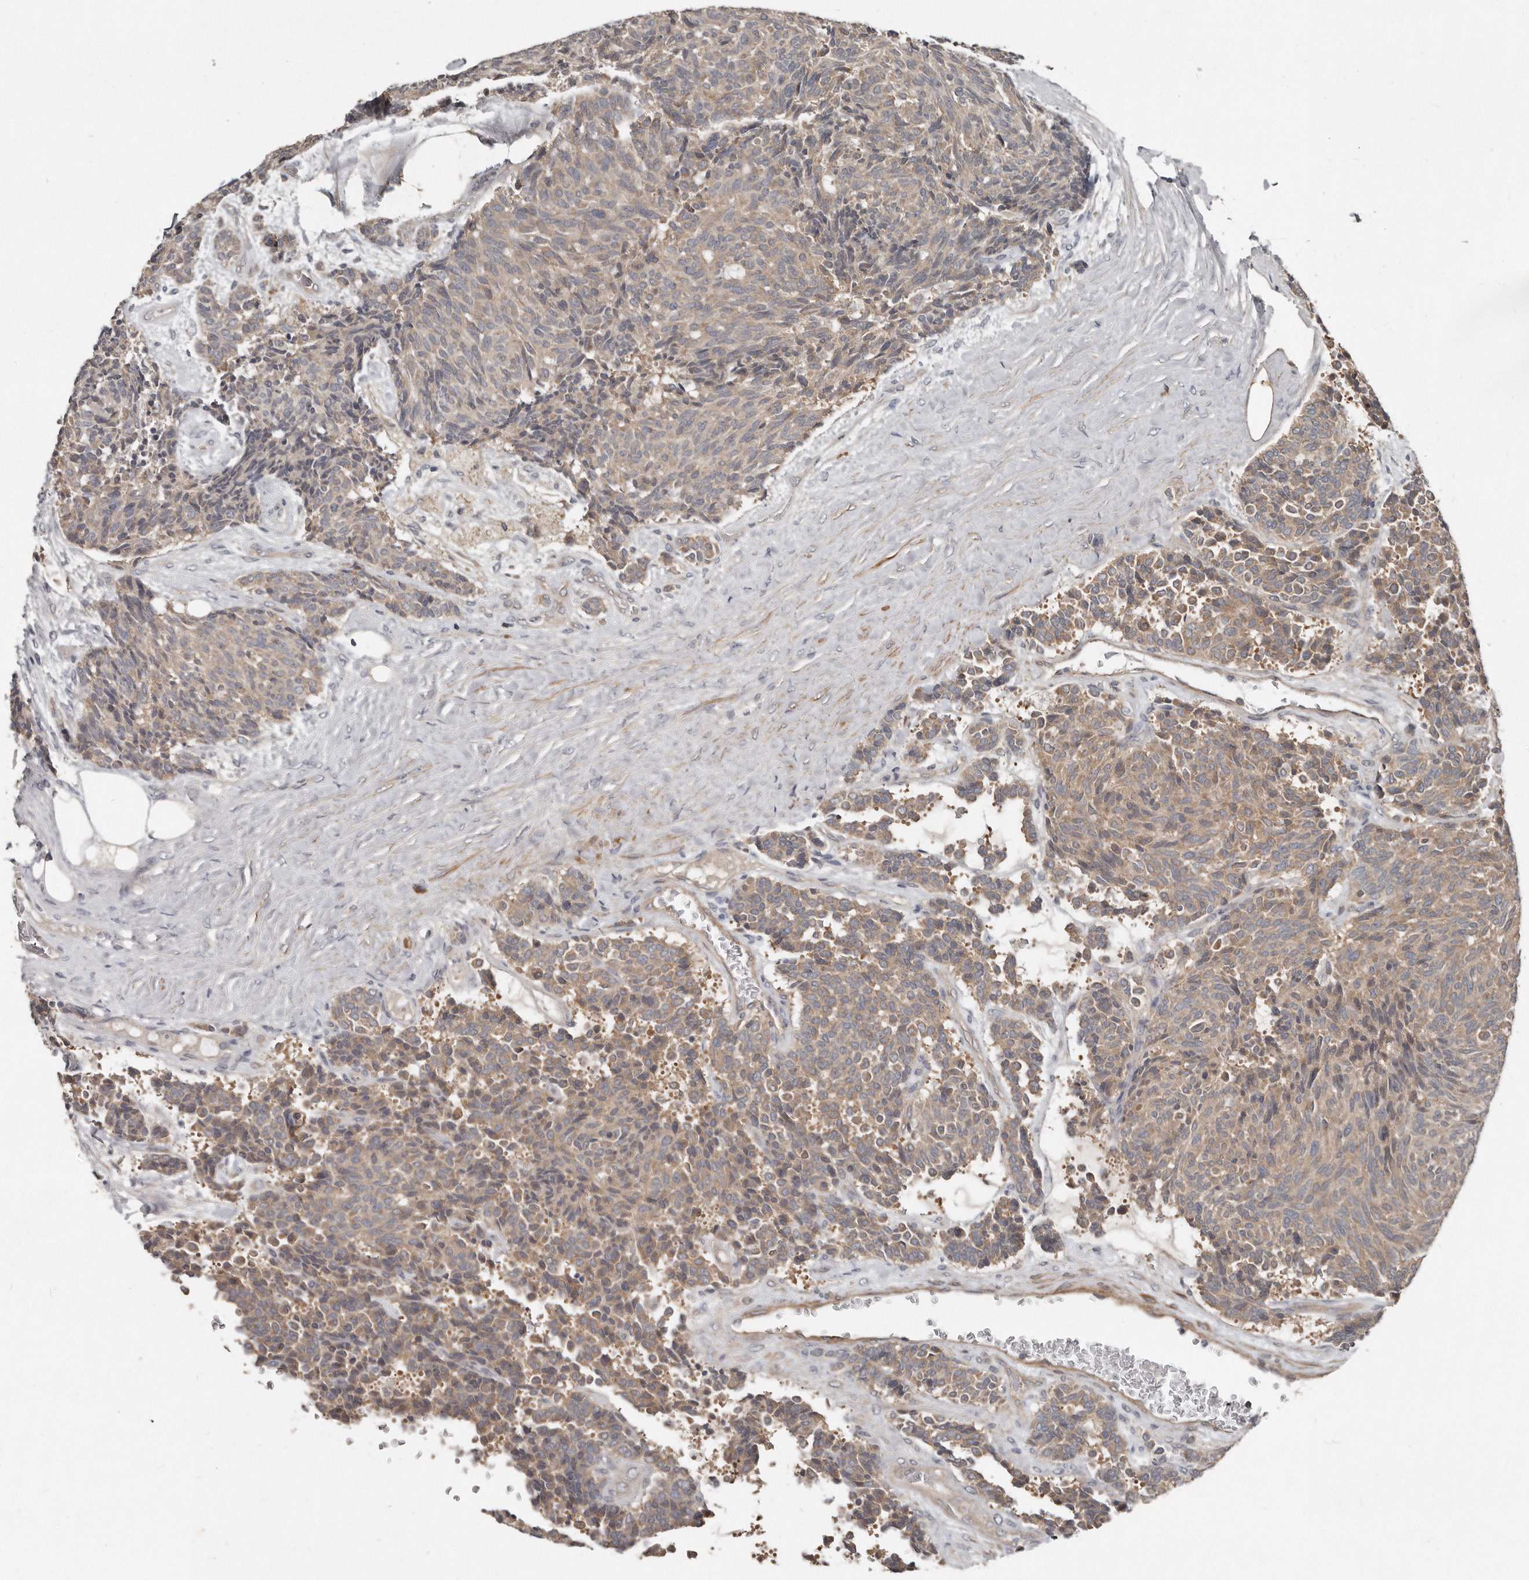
{"staining": {"intensity": "weak", "quantity": ">75%", "location": "cytoplasmic/membranous"}, "tissue": "carcinoid", "cell_type": "Tumor cells", "image_type": "cancer", "snomed": [{"axis": "morphology", "description": "Carcinoid, malignant, NOS"}, {"axis": "topography", "description": "Pancreas"}], "caption": "A photomicrograph of human carcinoid stained for a protein exhibits weak cytoplasmic/membranous brown staining in tumor cells.", "gene": "AKNAD1", "patient": {"sex": "female", "age": 54}}